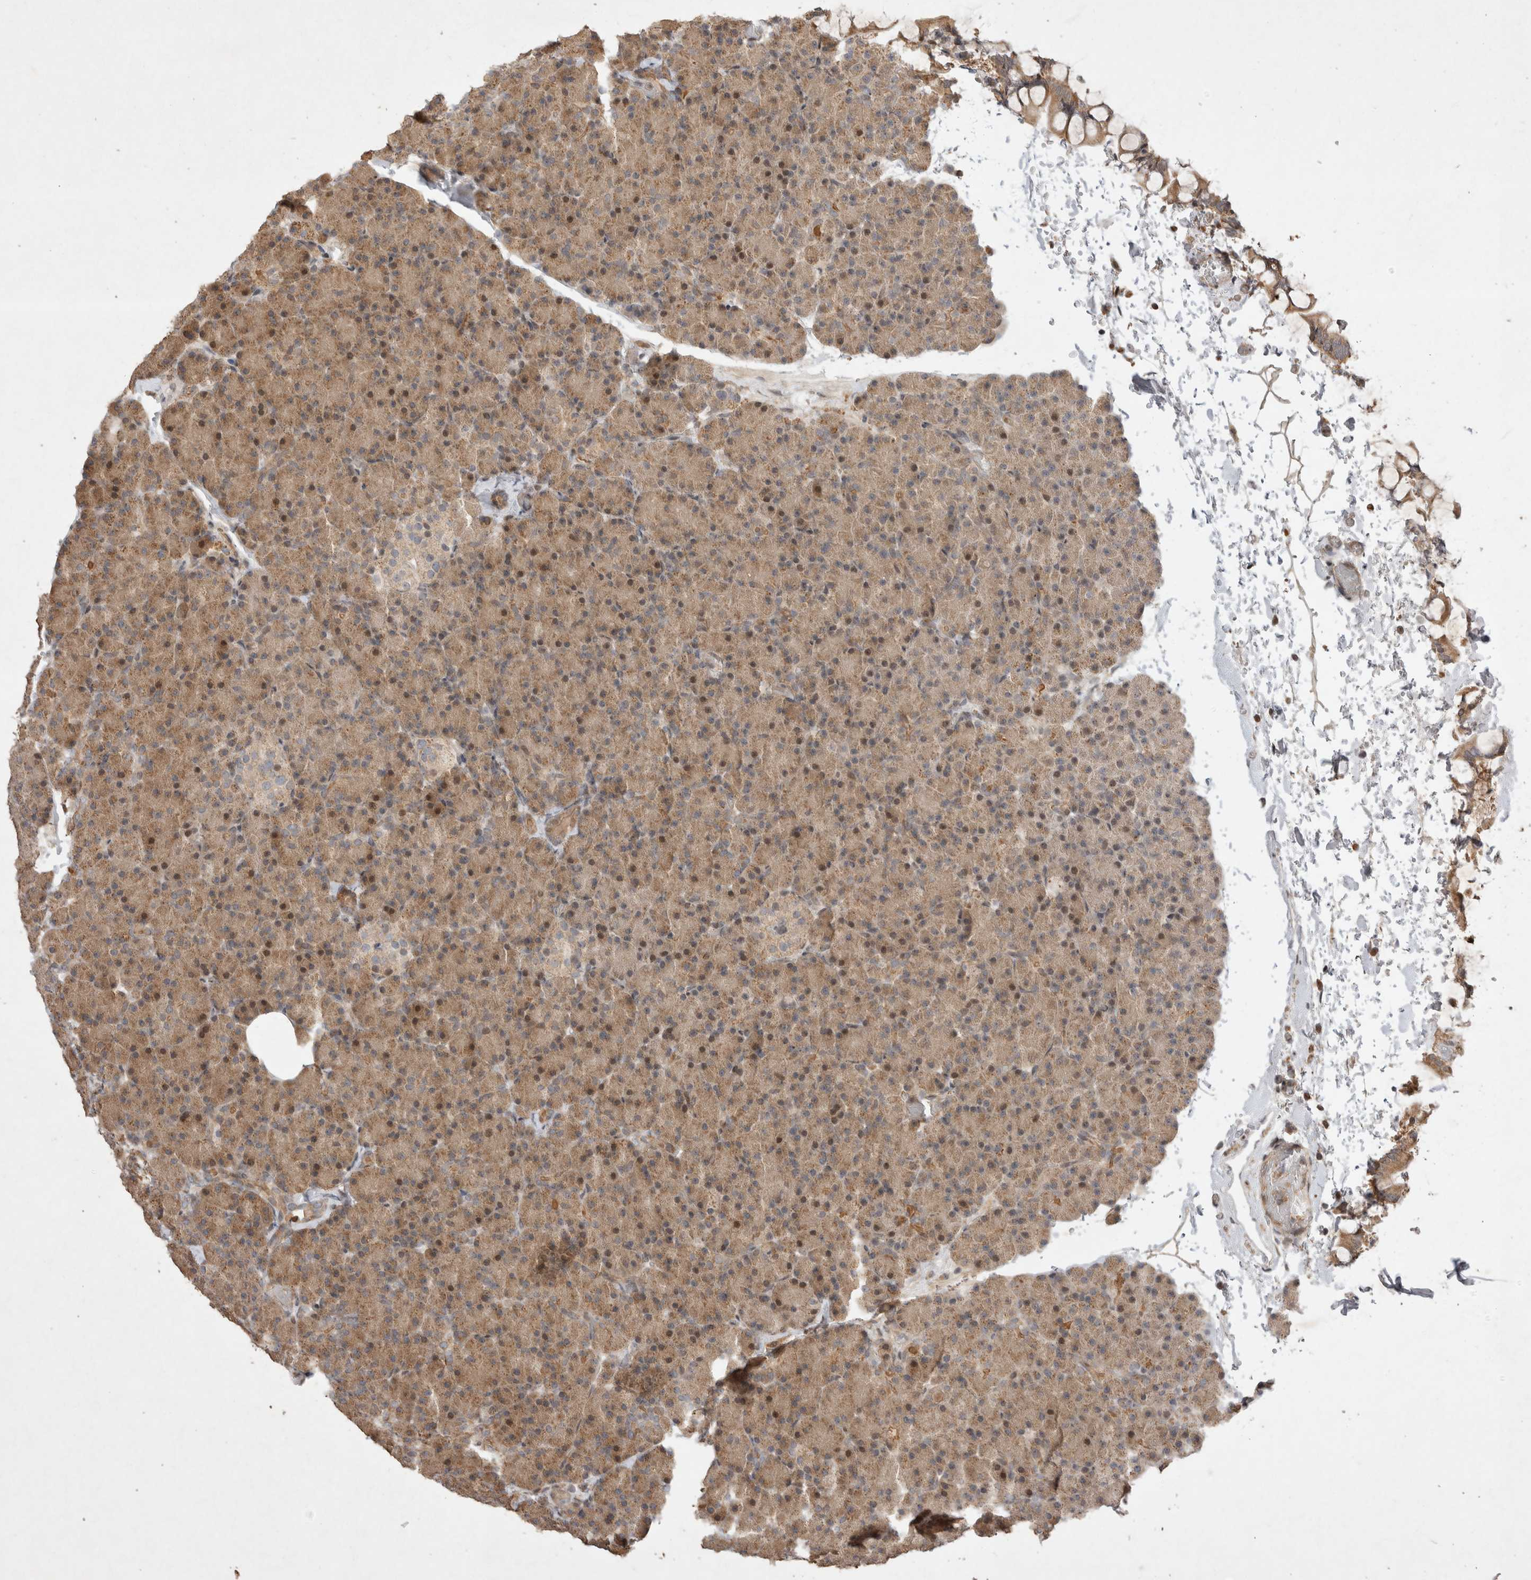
{"staining": {"intensity": "moderate", "quantity": ">75%", "location": "cytoplasmic/membranous,nuclear"}, "tissue": "pancreas", "cell_type": "Exocrine glandular cells", "image_type": "normal", "snomed": [{"axis": "morphology", "description": "Normal tissue, NOS"}, {"axis": "topography", "description": "Pancreas"}], "caption": "This micrograph displays unremarkable pancreas stained with immunohistochemistry (IHC) to label a protein in brown. The cytoplasmic/membranous,nuclear of exocrine glandular cells show moderate positivity for the protein. Nuclei are counter-stained blue.", "gene": "EIF2AK1", "patient": {"sex": "female", "age": 43}}